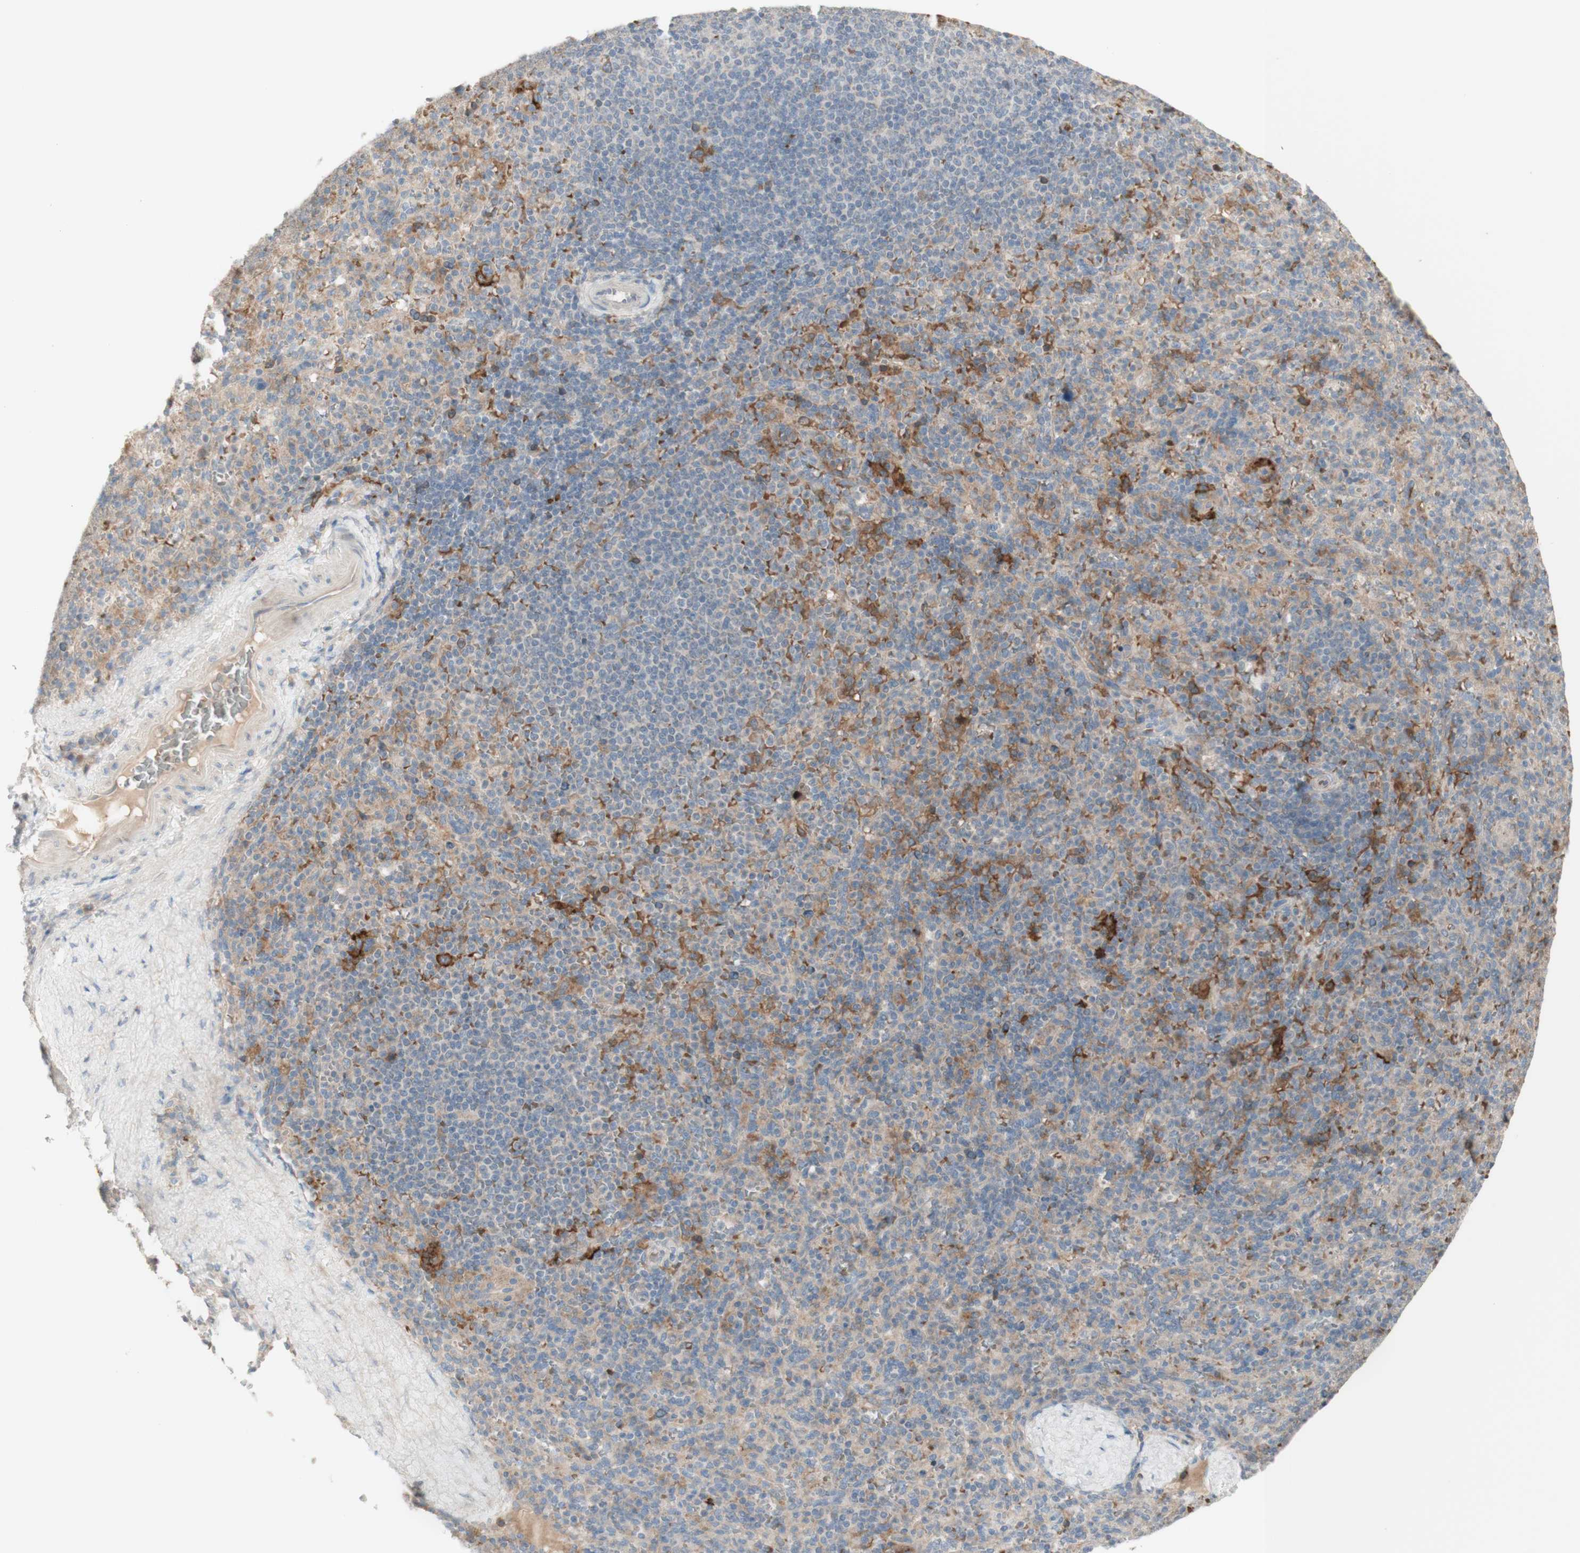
{"staining": {"intensity": "moderate", "quantity": "25%-75%", "location": "cytoplasmic/membranous"}, "tissue": "spleen", "cell_type": "Cells in red pulp", "image_type": "normal", "snomed": [{"axis": "morphology", "description": "Normal tissue, NOS"}, {"axis": "topography", "description": "Spleen"}], "caption": "High-magnification brightfield microscopy of unremarkable spleen stained with DAB (3,3'-diaminobenzidine) (brown) and counterstained with hematoxylin (blue). cells in red pulp exhibit moderate cytoplasmic/membranous expression is seen in approximately25%-75% of cells. (DAB (3,3'-diaminobenzidine) = brown stain, brightfield microscopy at high magnification).", "gene": "PTGER4", "patient": {"sex": "male", "age": 36}}